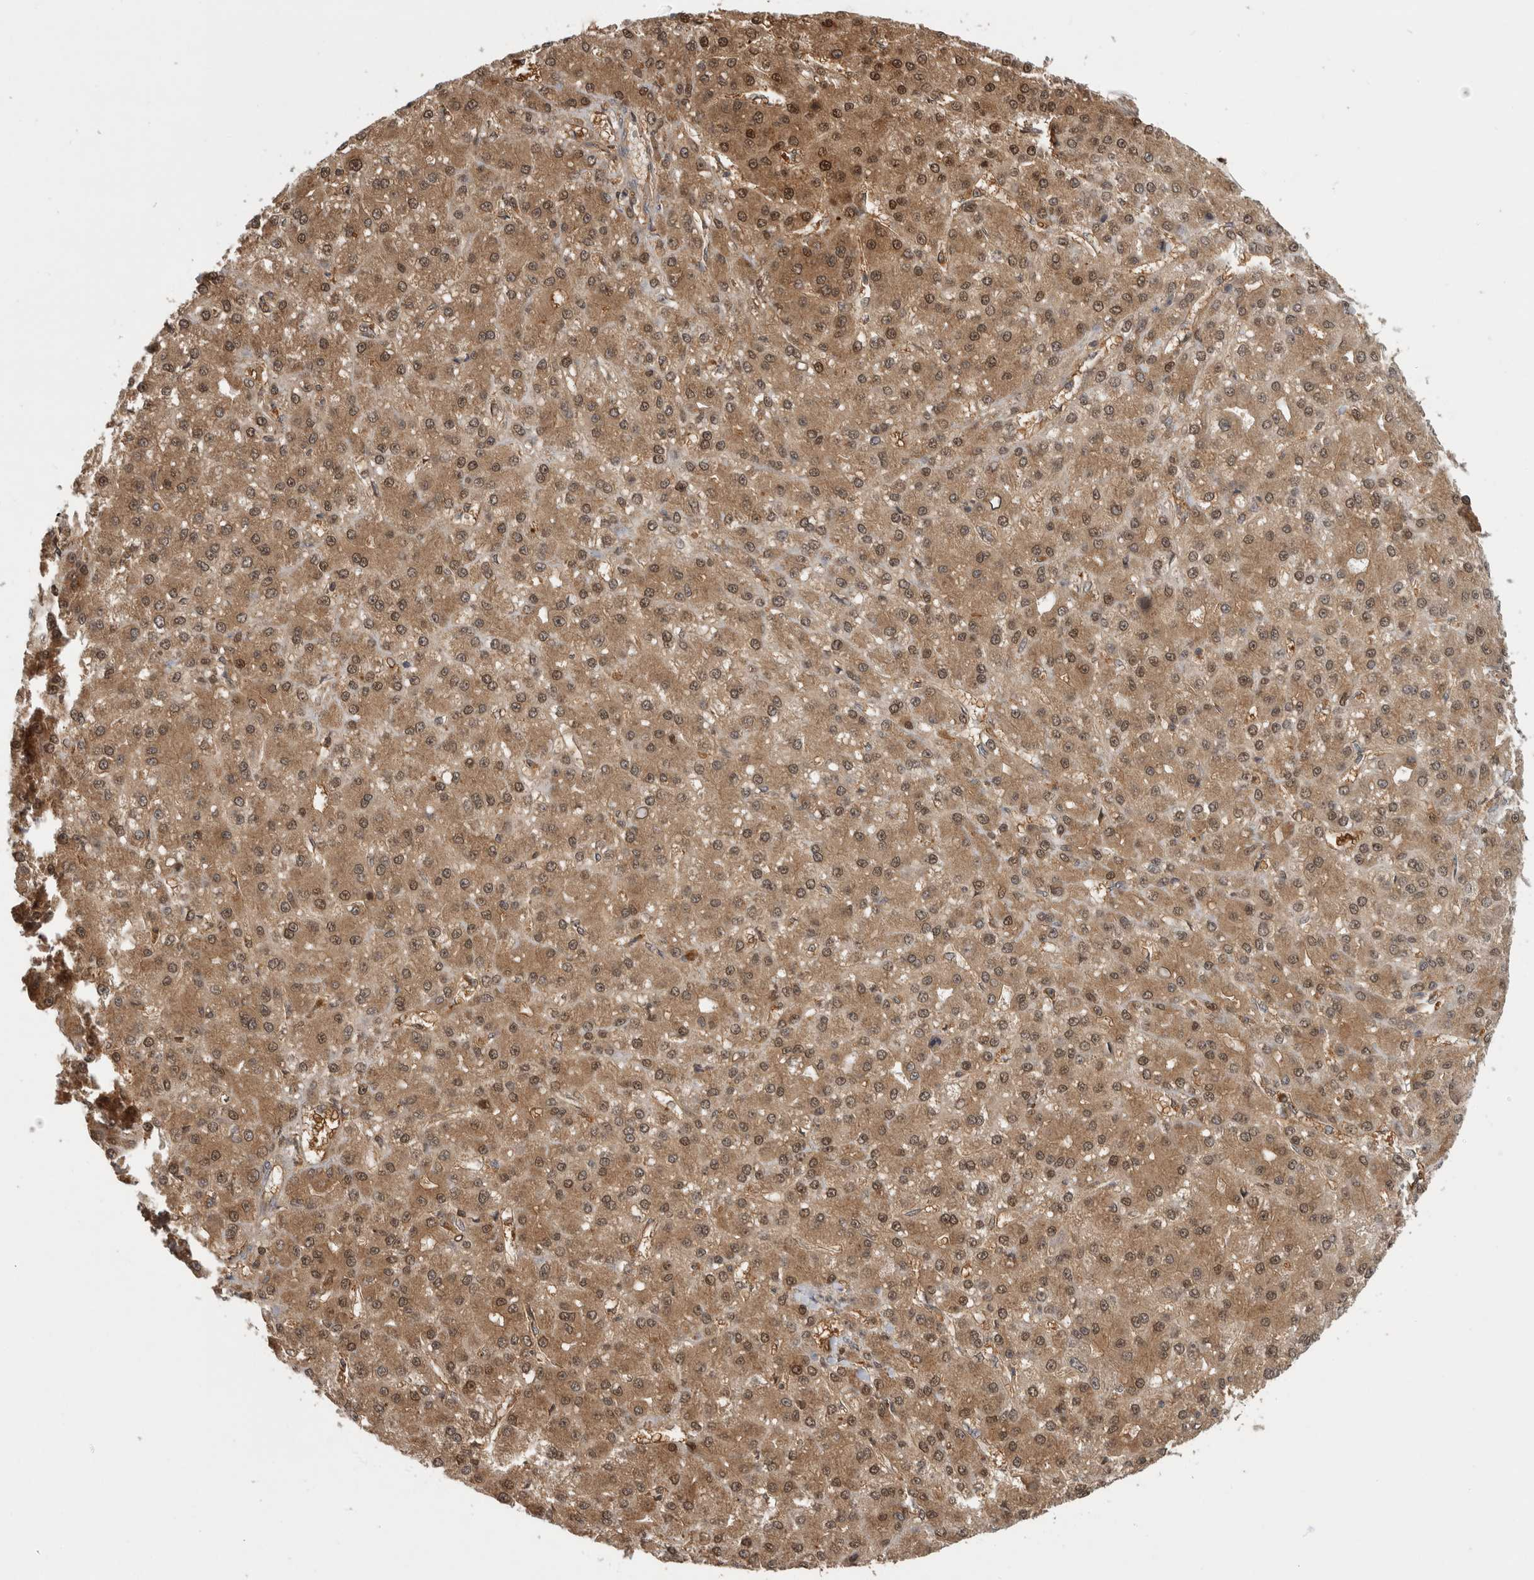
{"staining": {"intensity": "moderate", "quantity": ">75%", "location": "cytoplasmic/membranous,nuclear"}, "tissue": "liver cancer", "cell_type": "Tumor cells", "image_type": "cancer", "snomed": [{"axis": "morphology", "description": "Carcinoma, Hepatocellular, NOS"}, {"axis": "topography", "description": "Liver"}], "caption": "High-magnification brightfield microscopy of liver cancer stained with DAB (3,3'-diaminobenzidine) (brown) and counterstained with hematoxylin (blue). tumor cells exhibit moderate cytoplasmic/membranous and nuclear positivity is seen in approximately>75% of cells. The staining is performed using DAB brown chromogen to label protein expression. The nuclei are counter-stained blue using hematoxylin.", "gene": "ASTN2", "patient": {"sex": "male", "age": 67}}